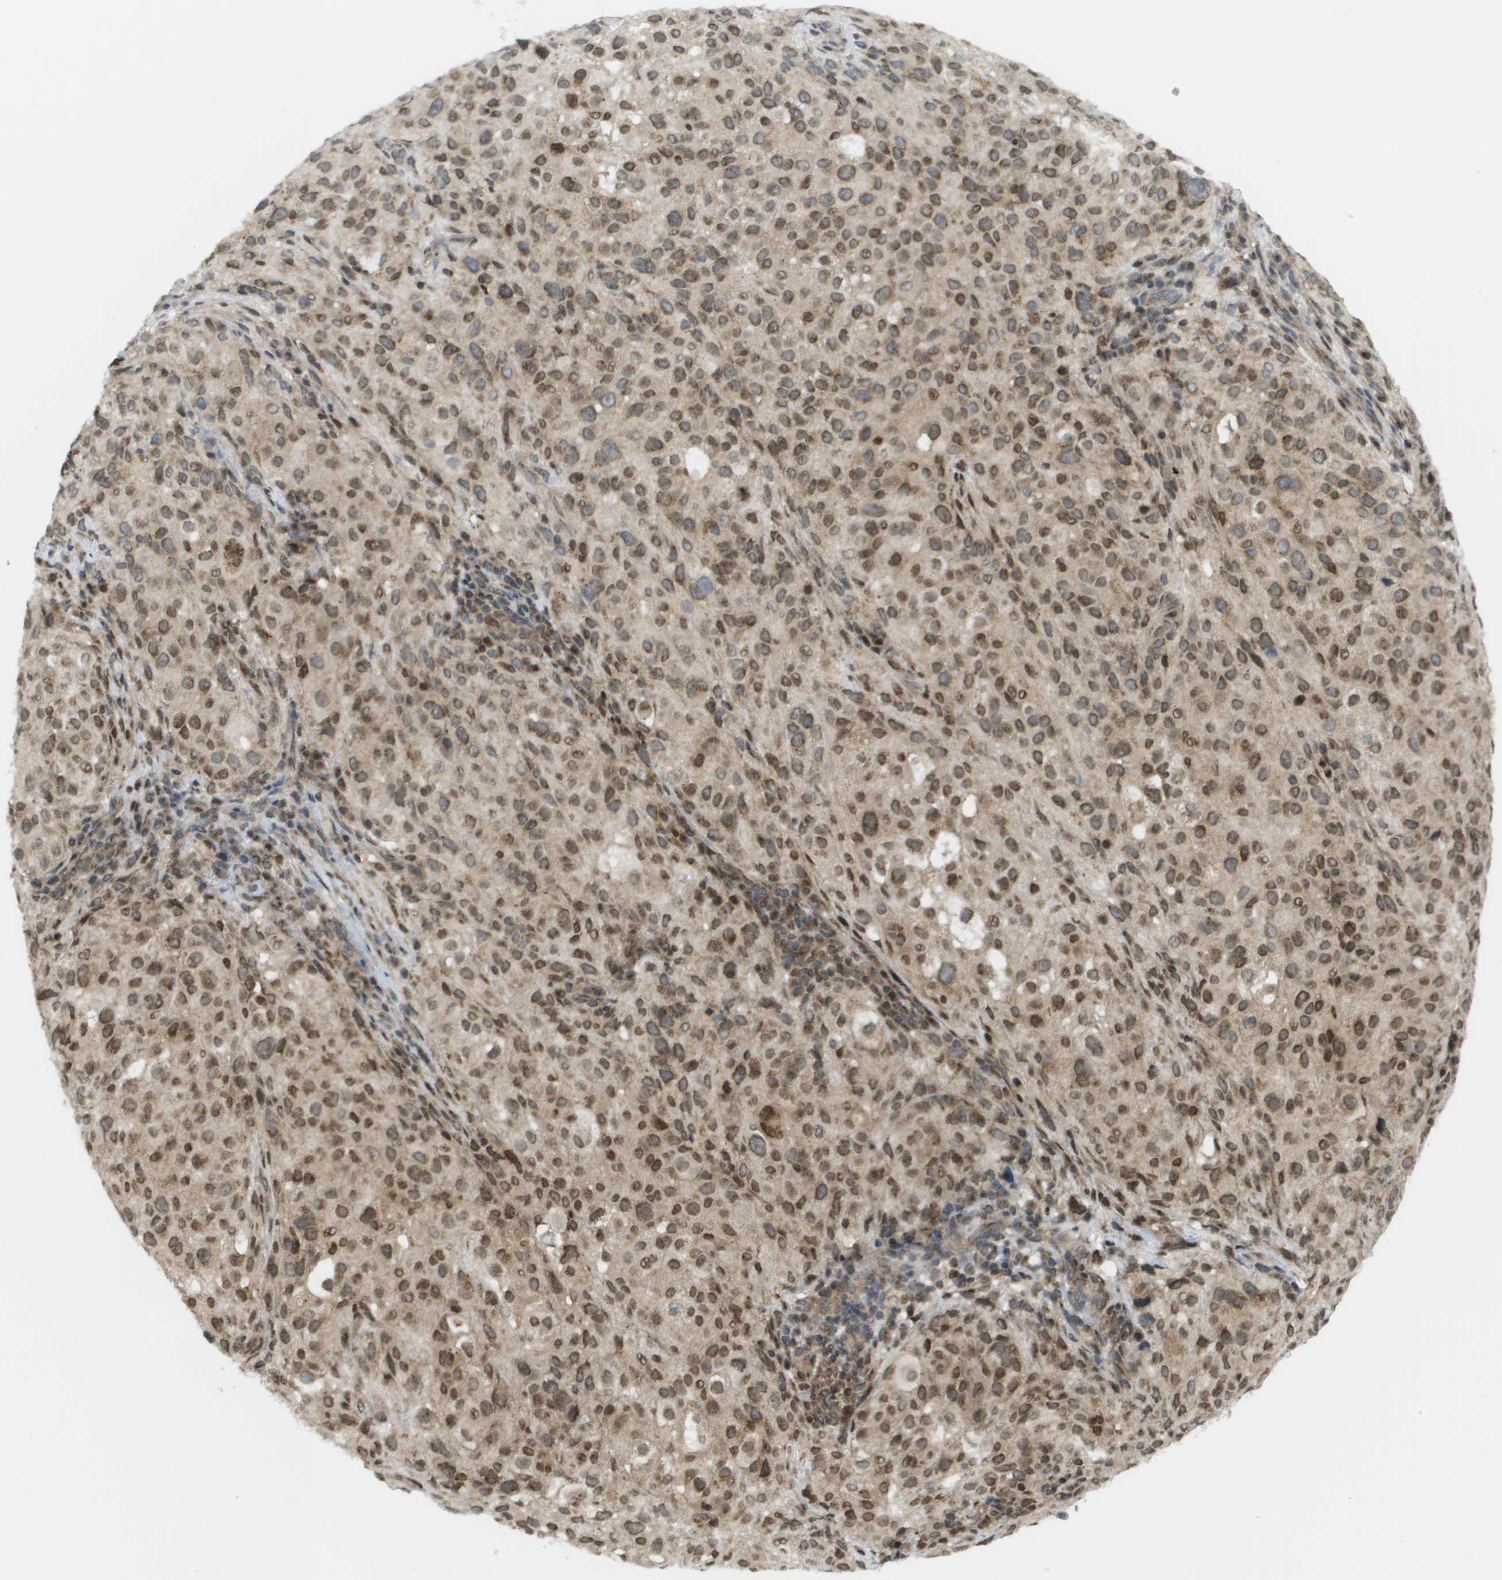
{"staining": {"intensity": "moderate", "quantity": ">75%", "location": "nuclear"}, "tissue": "melanoma", "cell_type": "Tumor cells", "image_type": "cancer", "snomed": [{"axis": "morphology", "description": "Necrosis, NOS"}, {"axis": "morphology", "description": "Malignant melanoma, NOS"}, {"axis": "topography", "description": "Skin"}], "caption": "Protein expression analysis of malignant melanoma shows moderate nuclear staining in about >75% of tumor cells.", "gene": "EVC", "patient": {"sex": "female", "age": 87}}